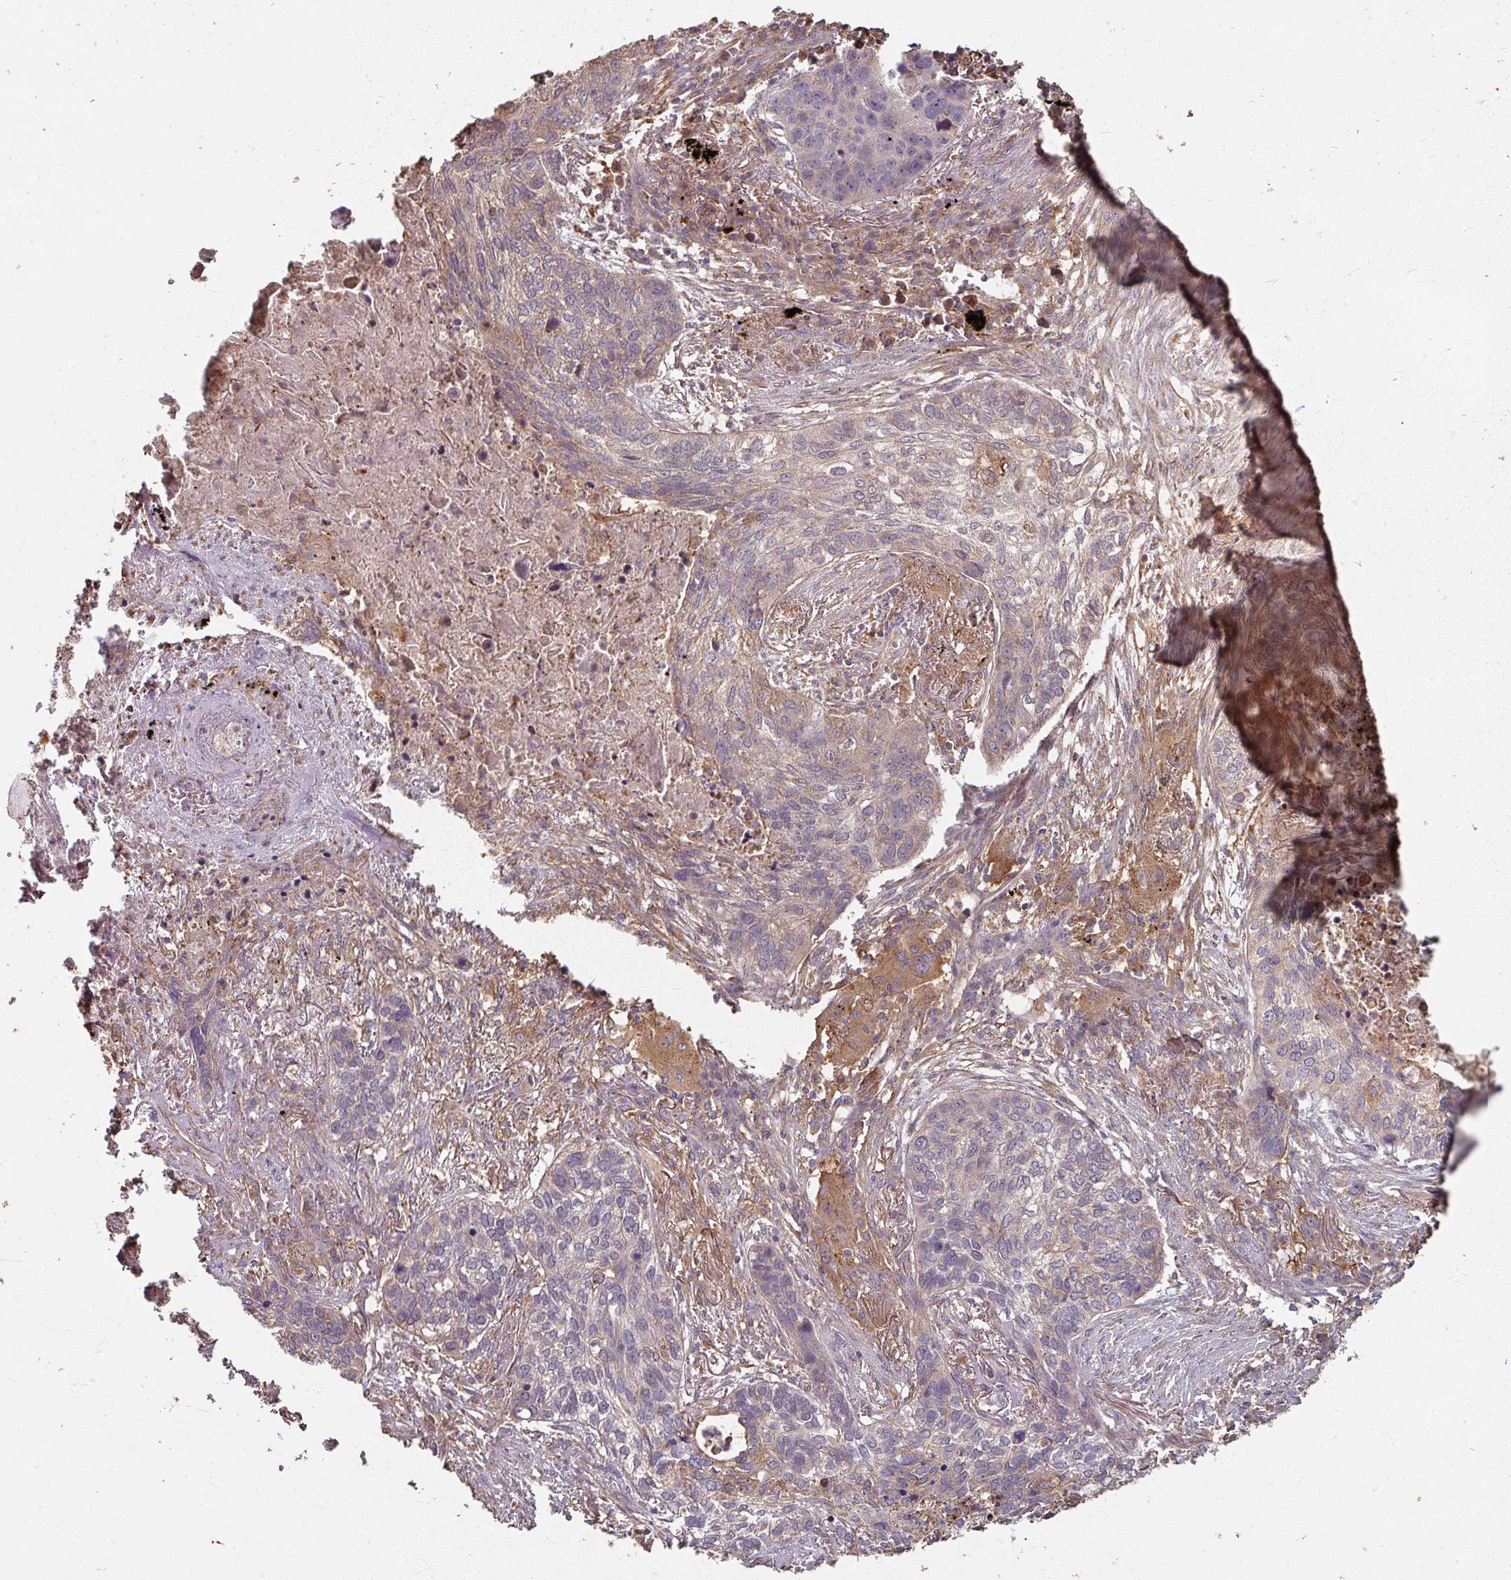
{"staining": {"intensity": "weak", "quantity": "<25%", "location": "cytoplasmic/membranous"}, "tissue": "lung cancer", "cell_type": "Tumor cells", "image_type": "cancer", "snomed": [{"axis": "morphology", "description": "Squamous cell carcinoma, NOS"}, {"axis": "topography", "description": "Lung"}], "caption": "Immunohistochemical staining of squamous cell carcinoma (lung) demonstrates no significant positivity in tumor cells.", "gene": "CCDC68", "patient": {"sex": "female", "age": 63}}